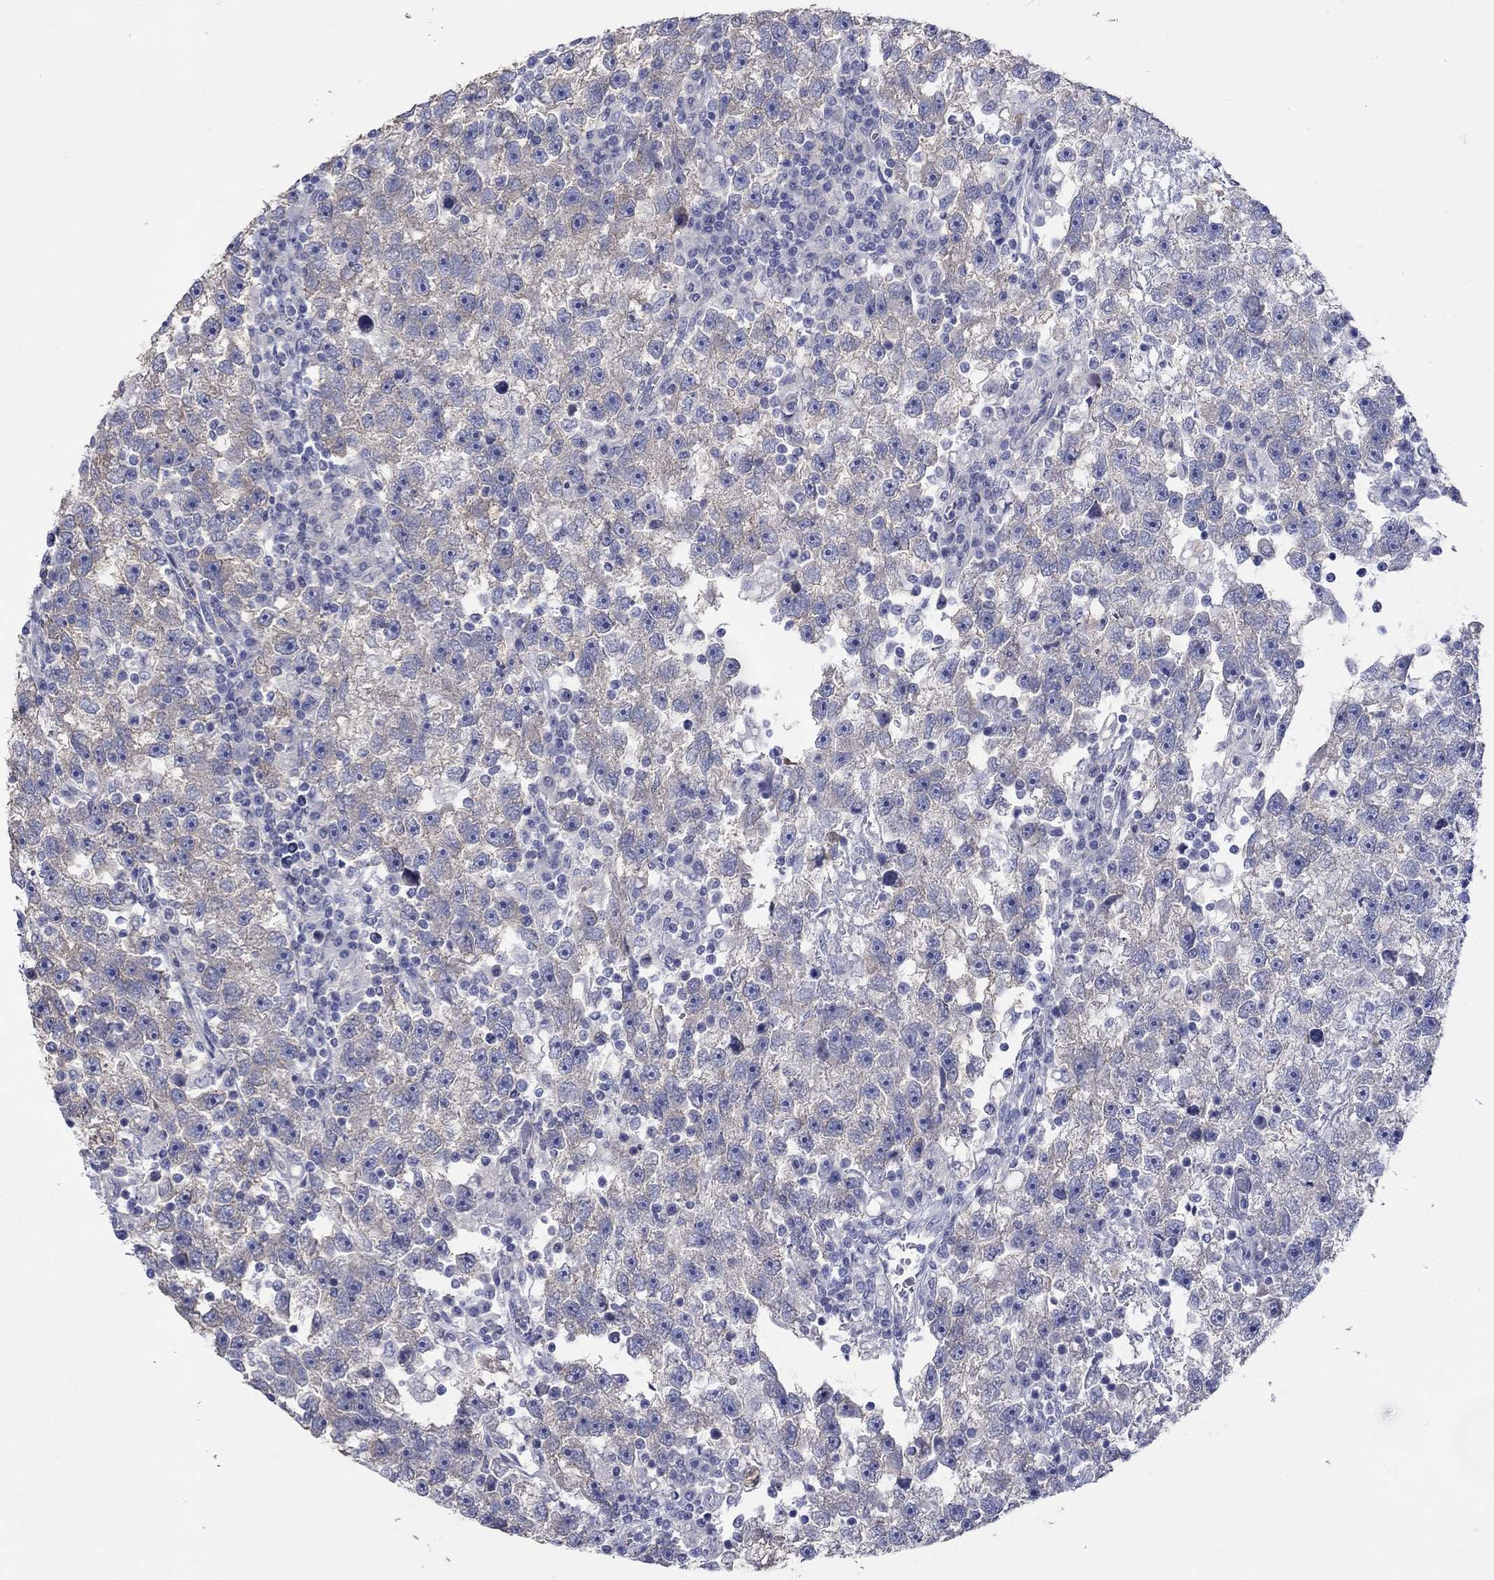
{"staining": {"intensity": "weak", "quantity": "25%-75%", "location": "cytoplasmic/membranous"}, "tissue": "testis cancer", "cell_type": "Tumor cells", "image_type": "cancer", "snomed": [{"axis": "morphology", "description": "Seminoma, NOS"}, {"axis": "topography", "description": "Testis"}], "caption": "High-power microscopy captured an IHC micrograph of testis cancer (seminoma), revealing weak cytoplasmic/membranous positivity in approximately 25%-75% of tumor cells.", "gene": "TPRN", "patient": {"sex": "male", "age": 47}}